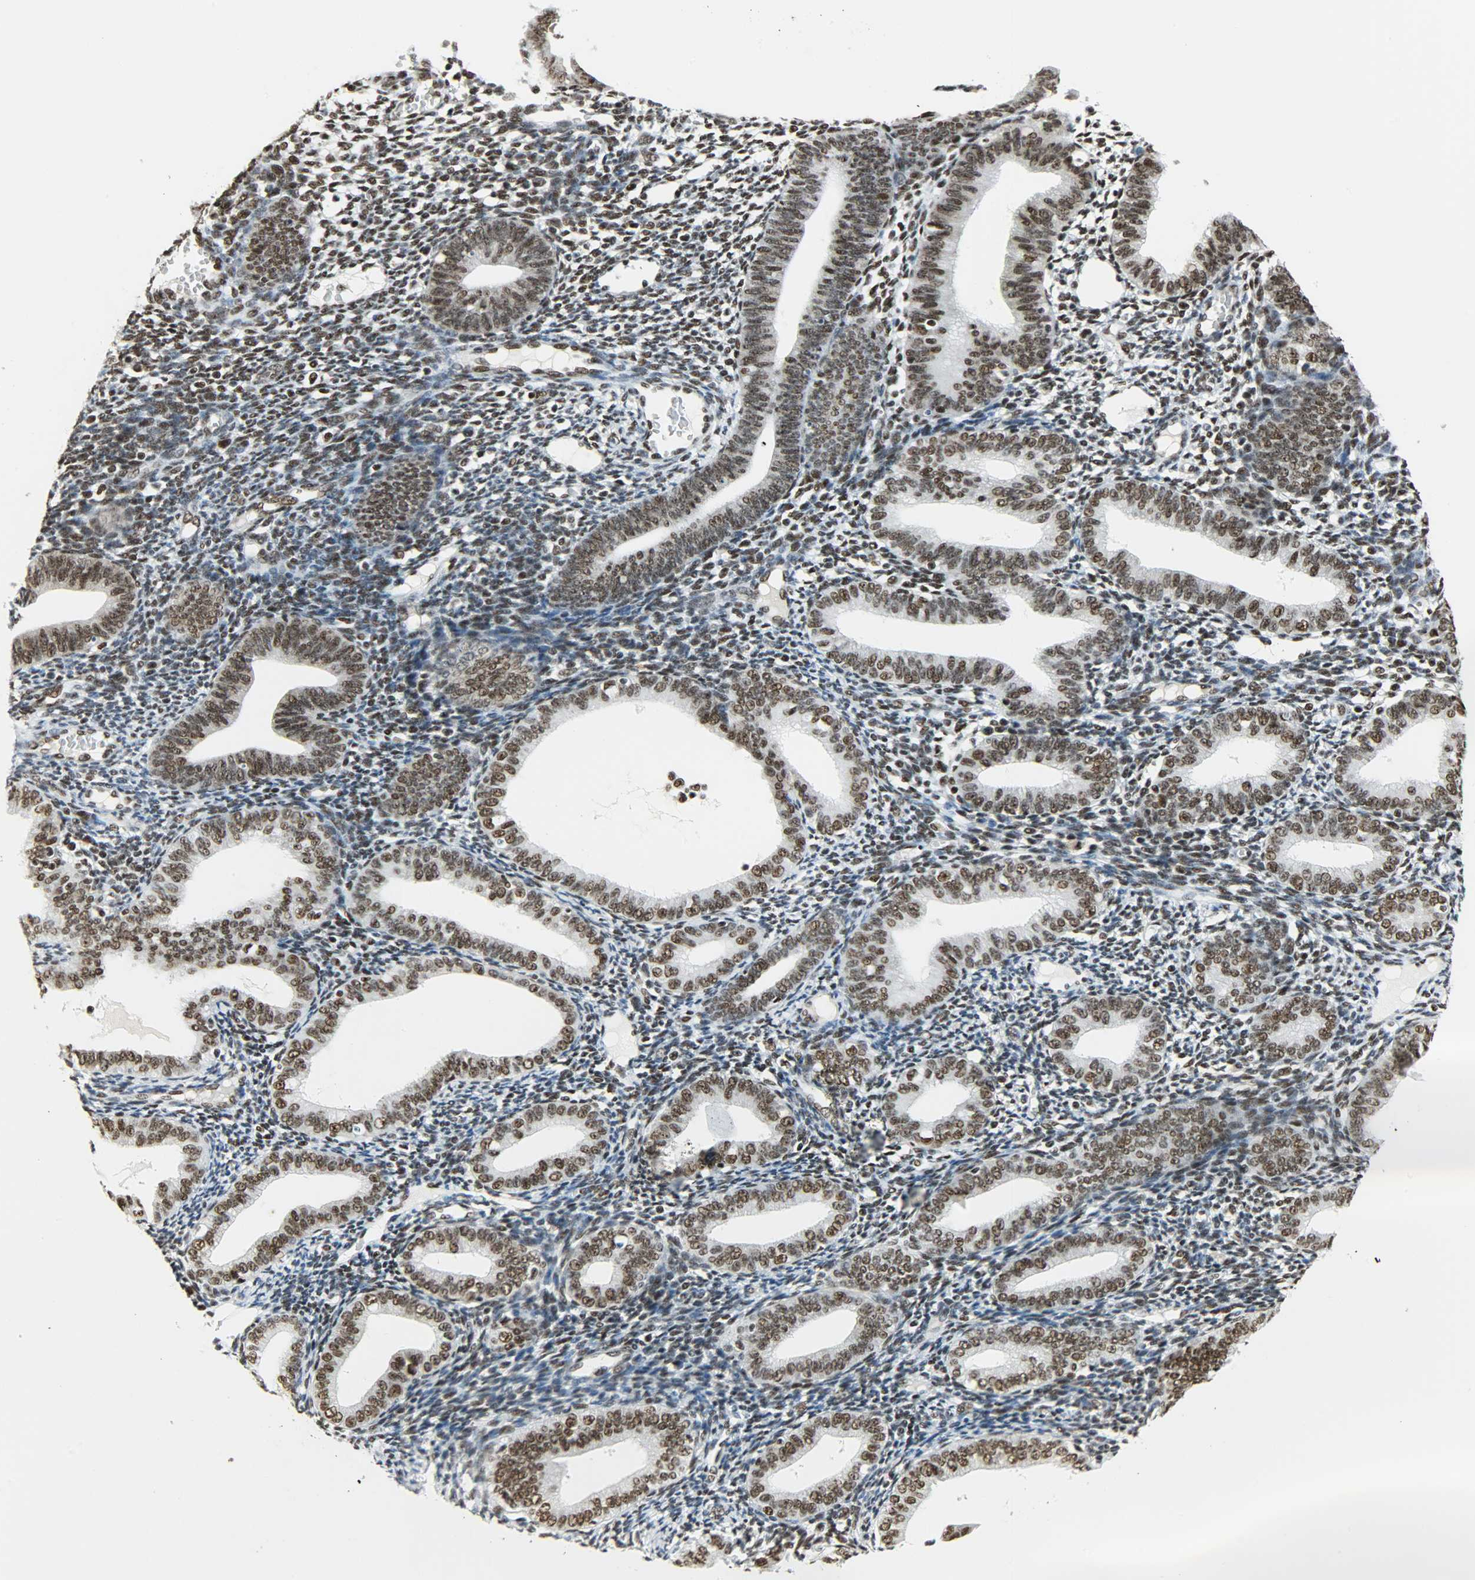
{"staining": {"intensity": "strong", "quantity": ">75%", "location": "nuclear"}, "tissue": "endometrium", "cell_type": "Cells in endometrial stroma", "image_type": "normal", "snomed": [{"axis": "morphology", "description": "Normal tissue, NOS"}, {"axis": "topography", "description": "Endometrium"}], "caption": "This histopathology image shows immunohistochemistry (IHC) staining of normal human endometrium, with high strong nuclear staining in about >75% of cells in endometrial stroma.", "gene": "SNRPA", "patient": {"sex": "female", "age": 61}}